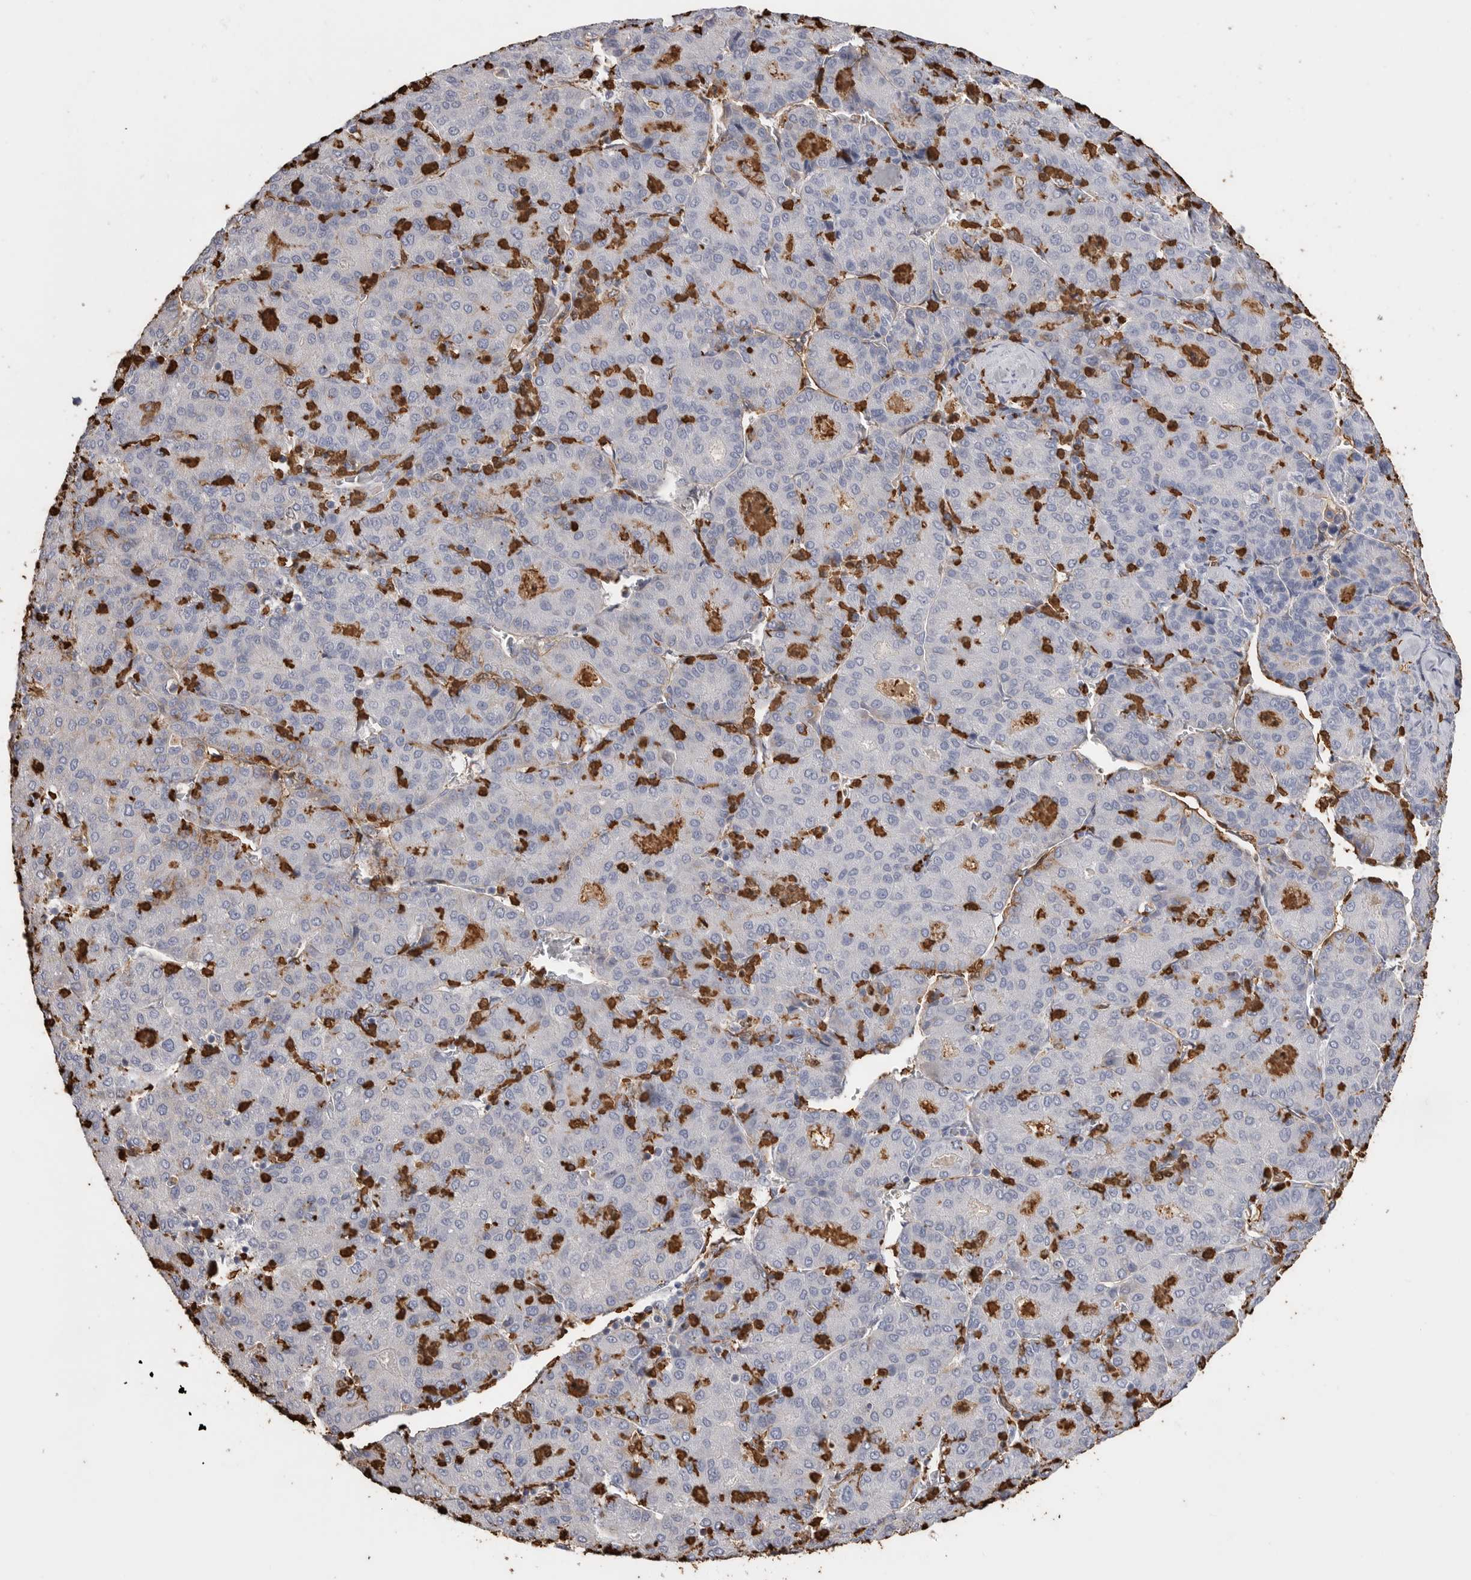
{"staining": {"intensity": "negative", "quantity": "none", "location": "none"}, "tissue": "liver cancer", "cell_type": "Tumor cells", "image_type": "cancer", "snomed": [{"axis": "morphology", "description": "Carcinoma, Hepatocellular, NOS"}, {"axis": "topography", "description": "Liver"}], "caption": "A micrograph of liver cancer (hepatocellular carcinoma) stained for a protein shows no brown staining in tumor cells.", "gene": "CYB561D1", "patient": {"sex": "male", "age": 65}}